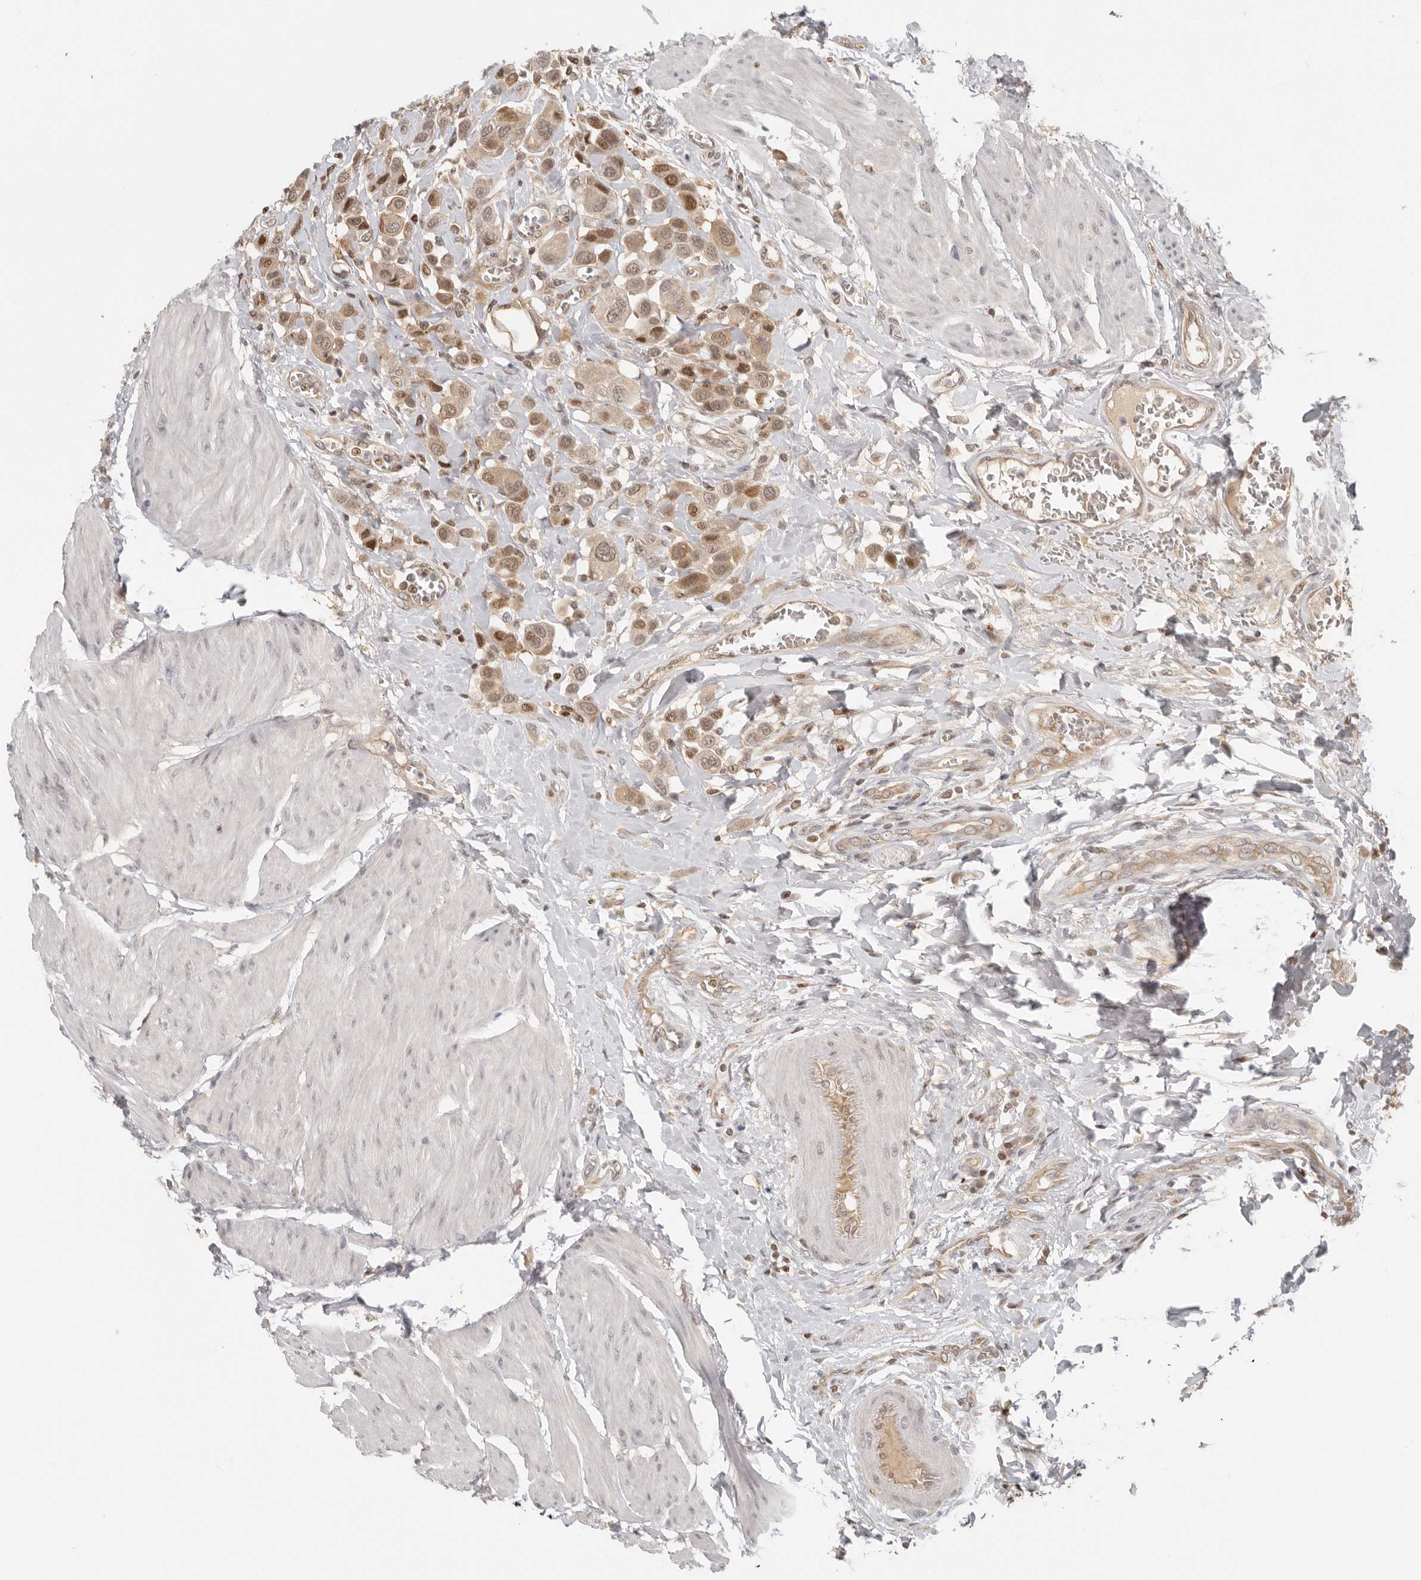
{"staining": {"intensity": "moderate", "quantity": ">75%", "location": "cytoplasmic/membranous,nuclear"}, "tissue": "urothelial cancer", "cell_type": "Tumor cells", "image_type": "cancer", "snomed": [{"axis": "morphology", "description": "Urothelial carcinoma, High grade"}, {"axis": "topography", "description": "Urinary bladder"}], "caption": "A histopathology image of urothelial carcinoma (high-grade) stained for a protein displays moderate cytoplasmic/membranous and nuclear brown staining in tumor cells. (DAB (3,3'-diaminobenzidine) IHC, brown staining for protein, blue staining for nuclei).", "gene": "PSMA5", "patient": {"sex": "male", "age": 50}}